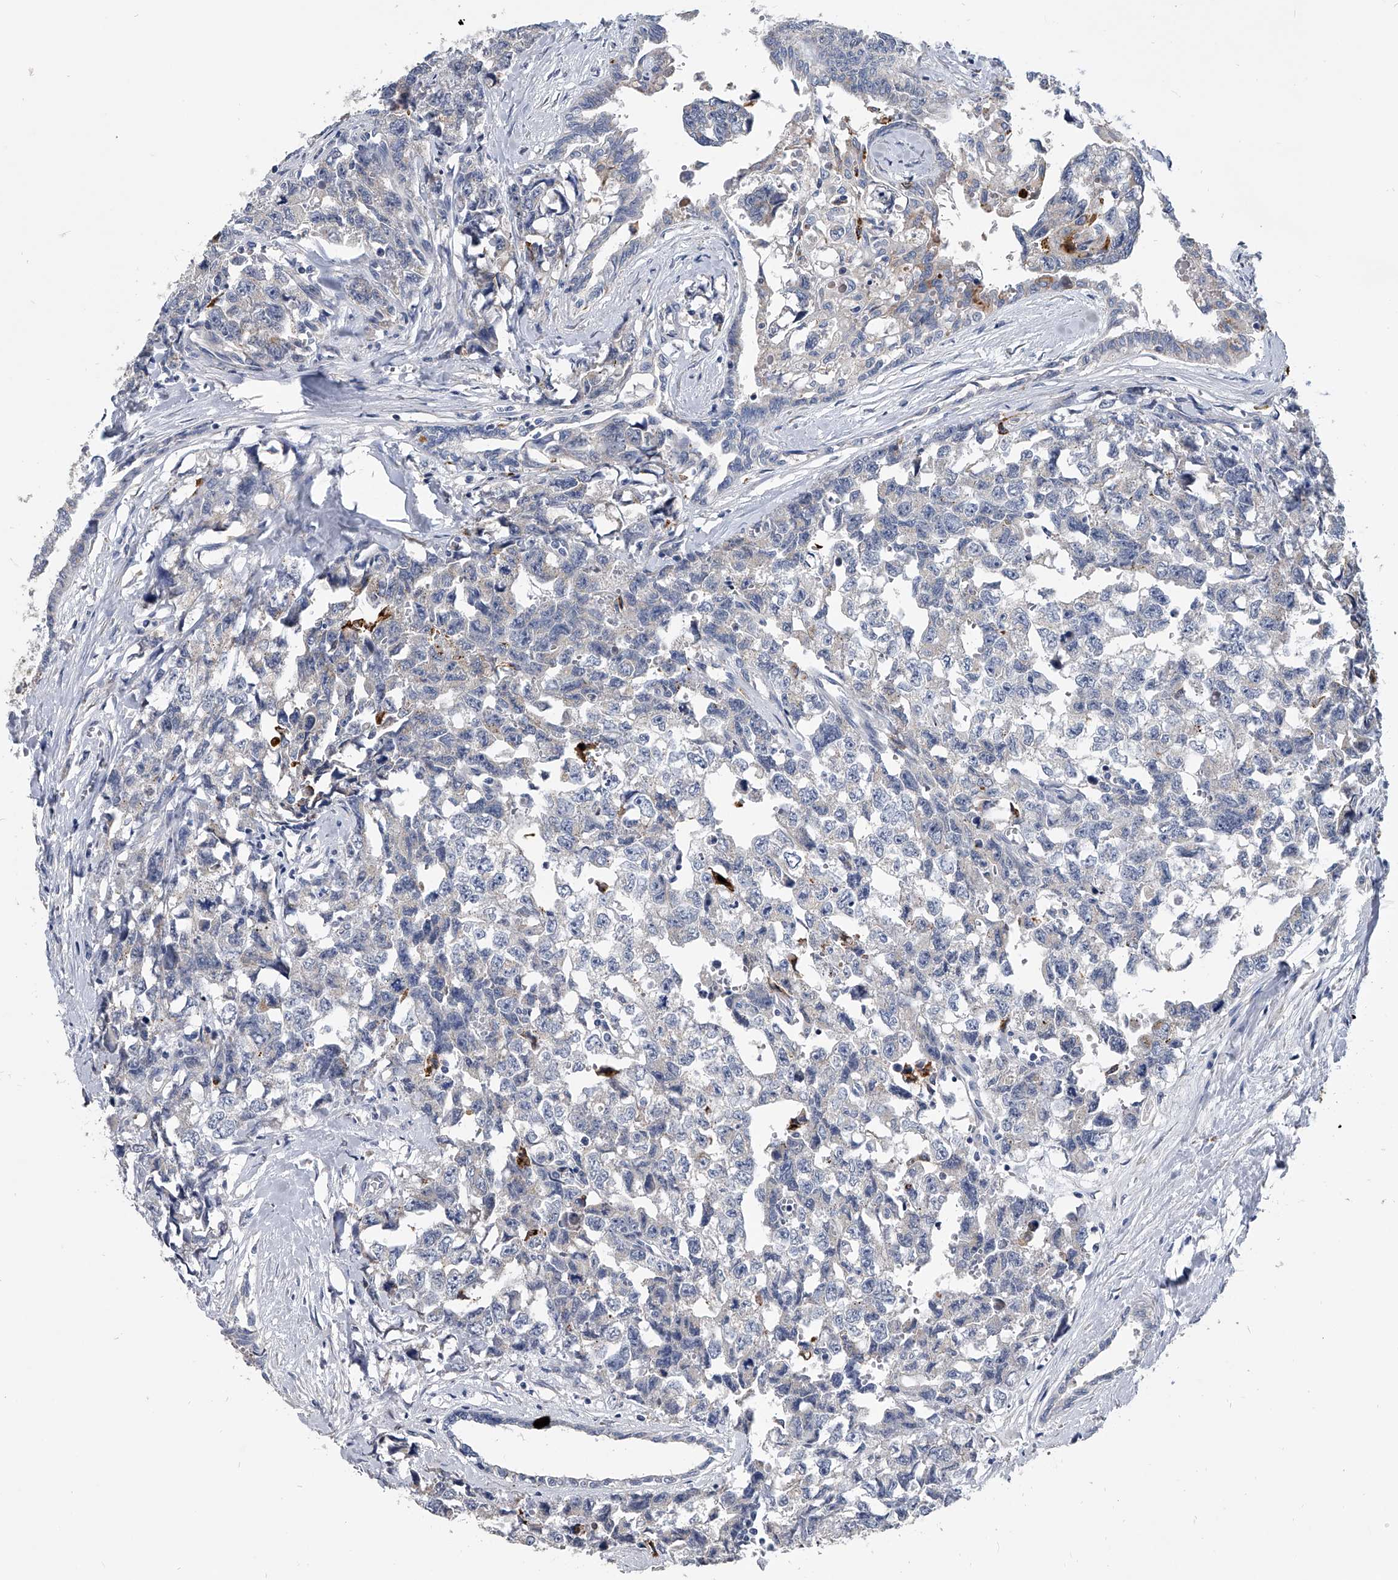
{"staining": {"intensity": "negative", "quantity": "none", "location": "none"}, "tissue": "testis cancer", "cell_type": "Tumor cells", "image_type": "cancer", "snomed": [{"axis": "morphology", "description": "Carcinoma, Embryonal, NOS"}, {"axis": "topography", "description": "Testis"}], "caption": "There is no significant positivity in tumor cells of testis cancer.", "gene": "SPP1", "patient": {"sex": "male", "age": 31}}